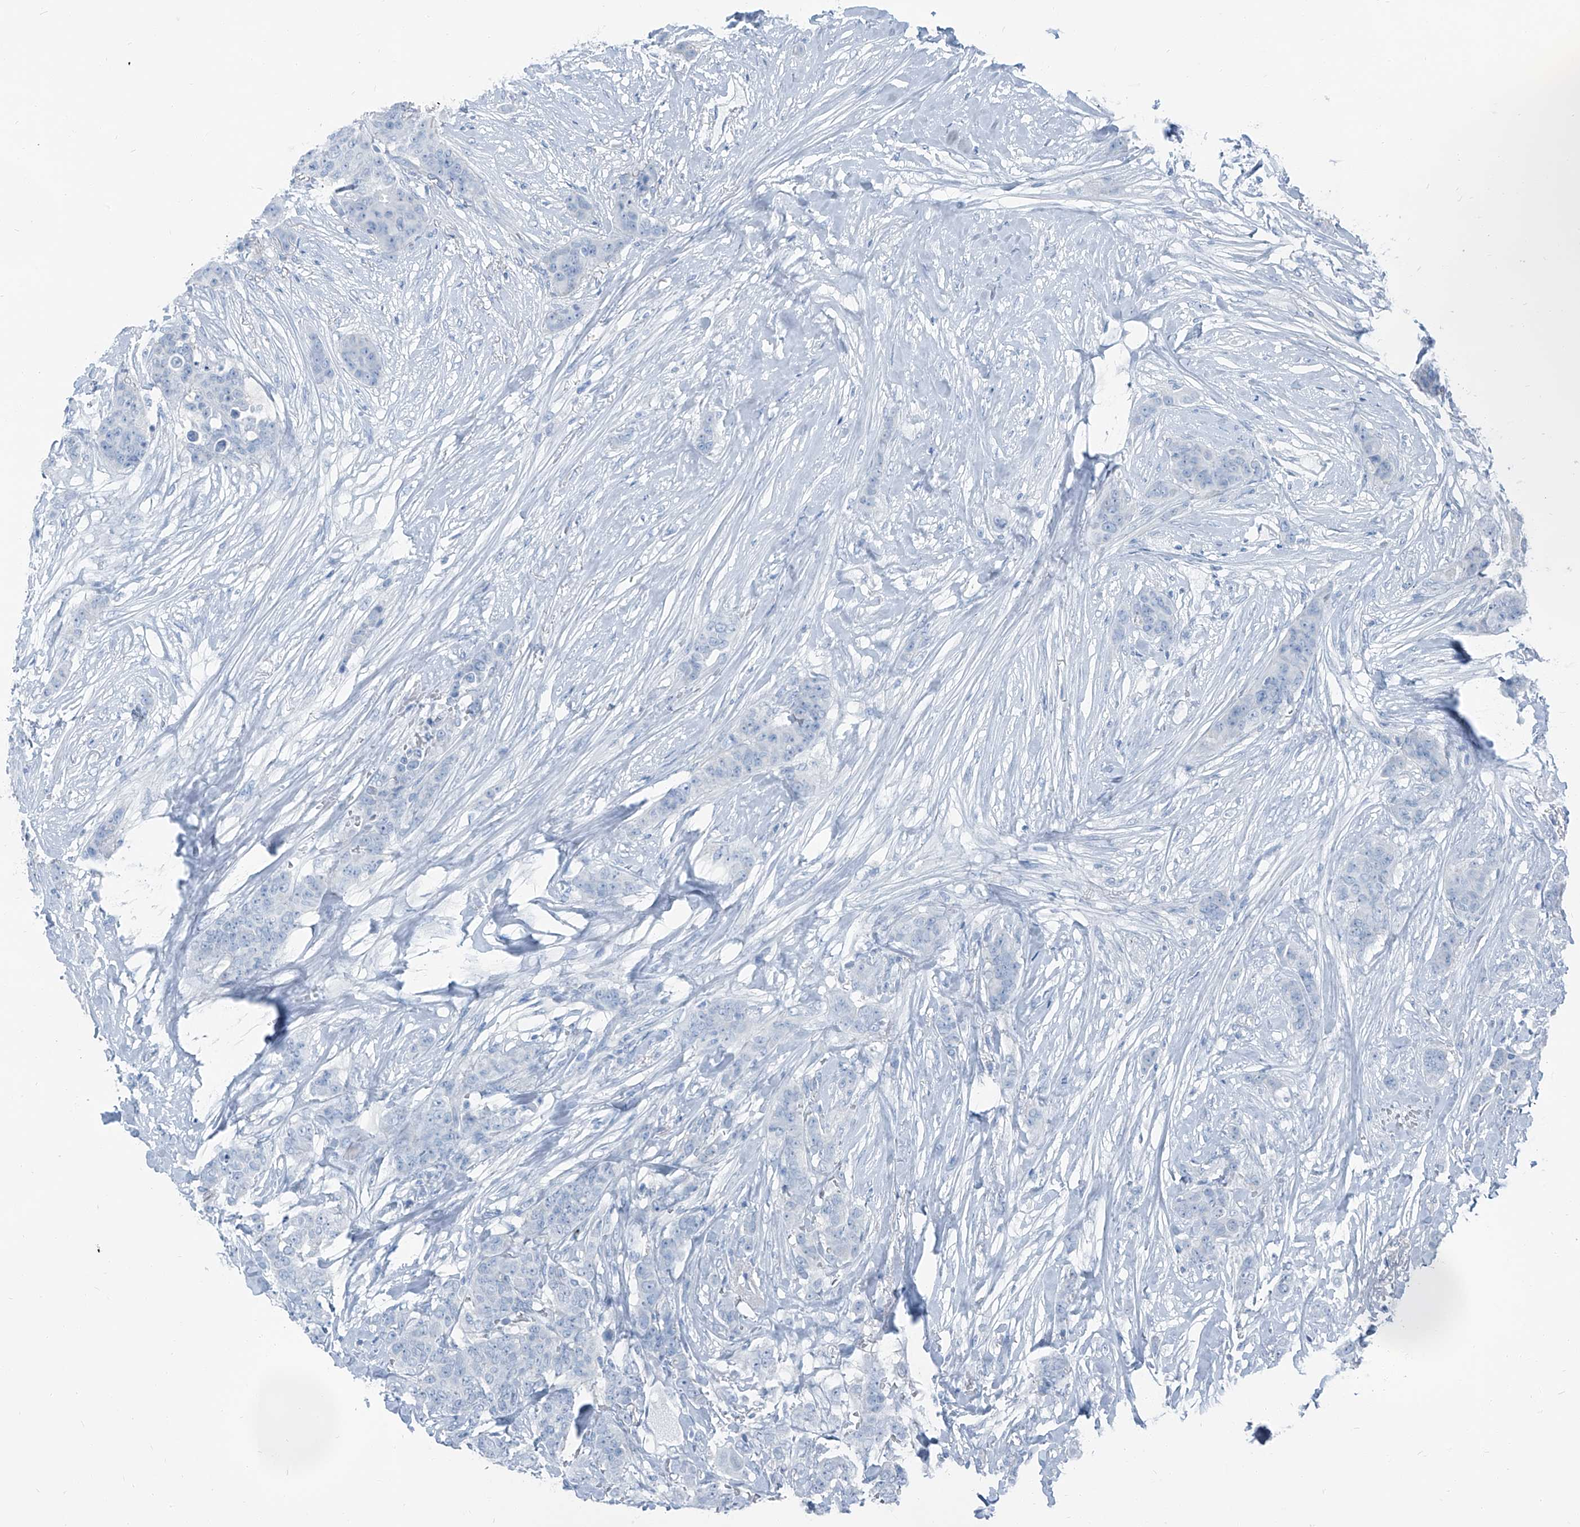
{"staining": {"intensity": "negative", "quantity": "none", "location": "none"}, "tissue": "breast cancer", "cell_type": "Tumor cells", "image_type": "cancer", "snomed": [{"axis": "morphology", "description": "Duct carcinoma"}, {"axis": "topography", "description": "Breast"}], "caption": "Immunohistochemical staining of human invasive ductal carcinoma (breast) exhibits no significant expression in tumor cells.", "gene": "RGN", "patient": {"sex": "female", "age": 40}}